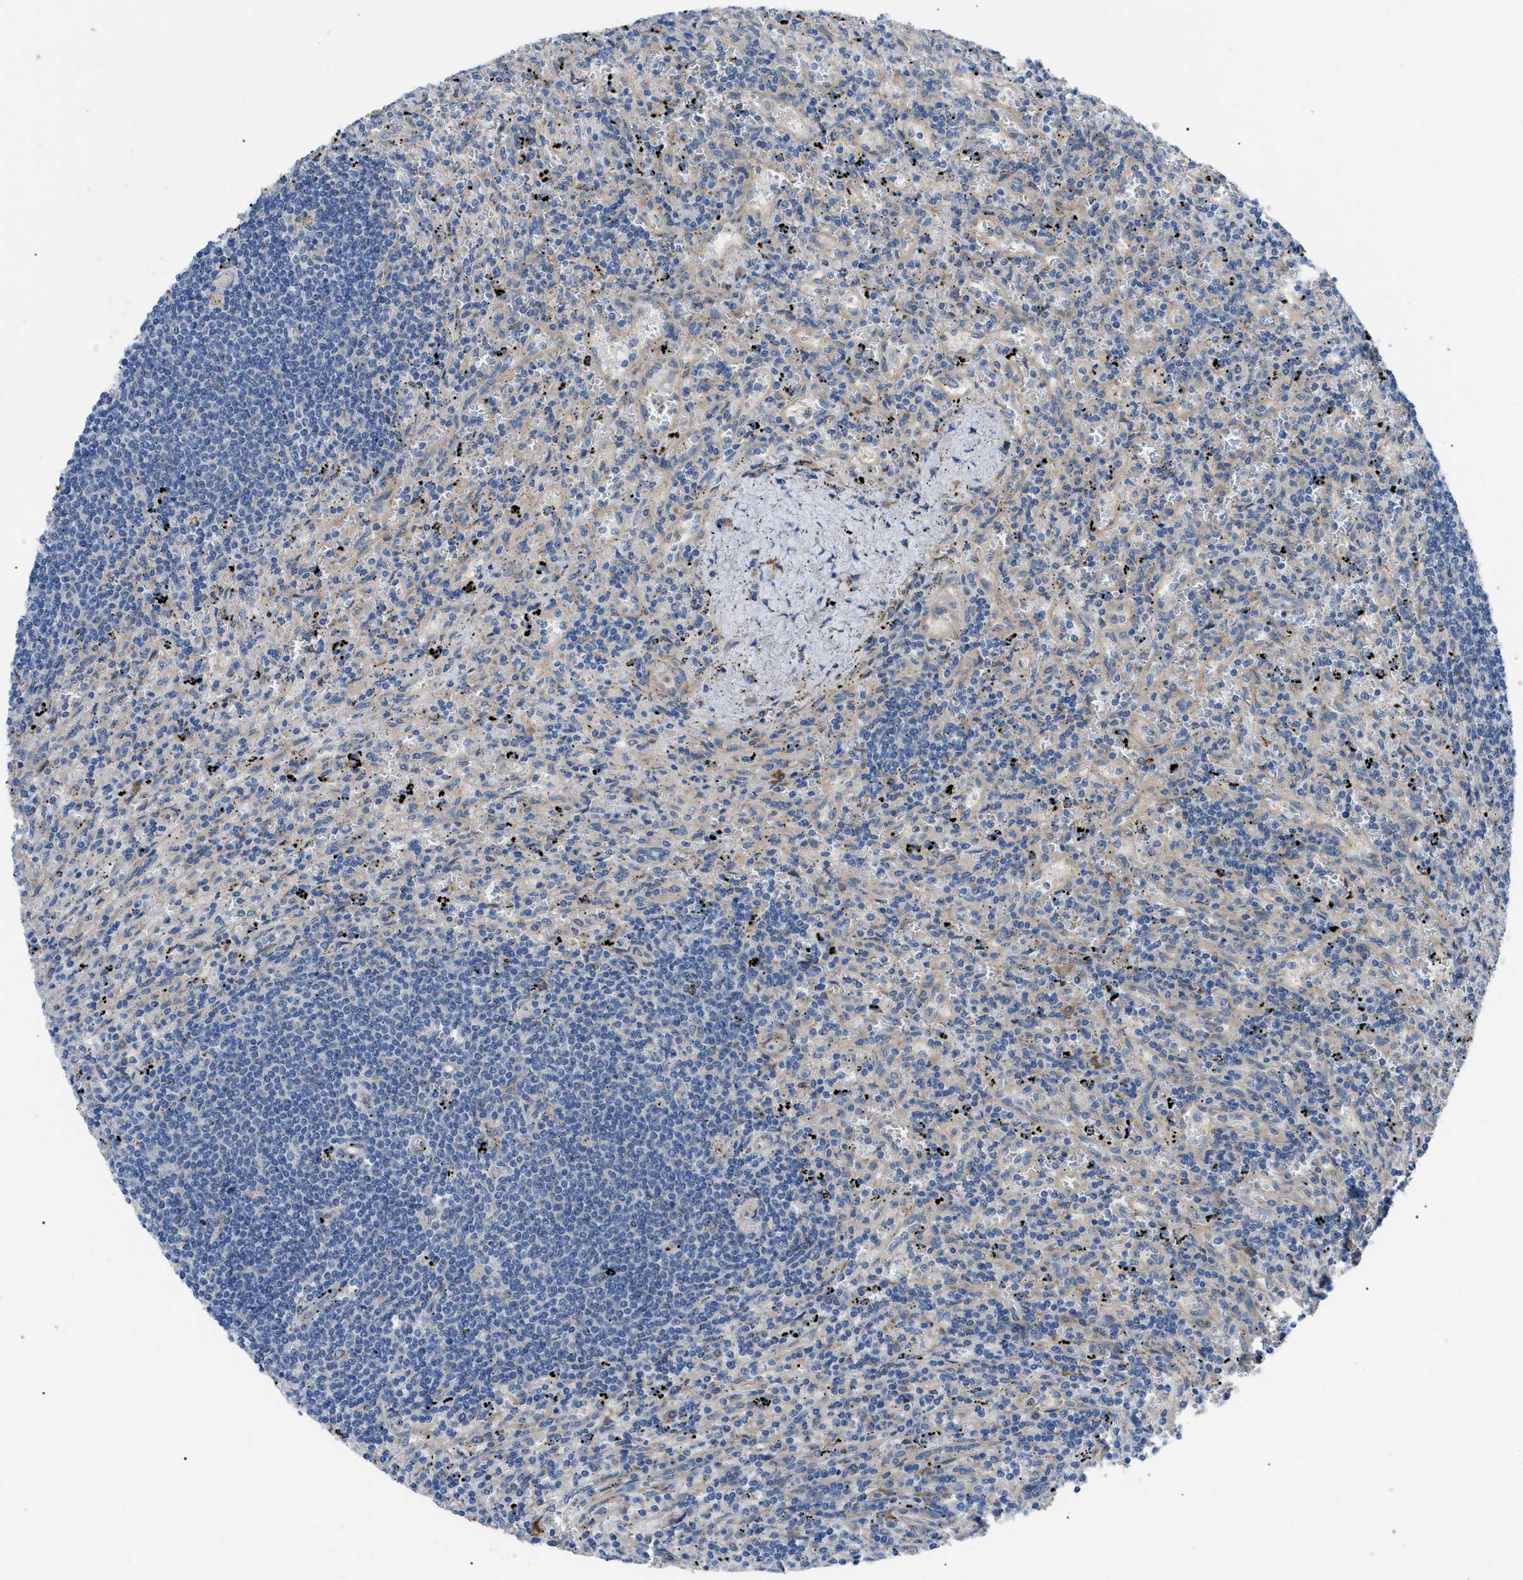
{"staining": {"intensity": "negative", "quantity": "none", "location": "none"}, "tissue": "lymphoma", "cell_type": "Tumor cells", "image_type": "cancer", "snomed": [{"axis": "morphology", "description": "Malignant lymphoma, non-Hodgkin's type, Low grade"}, {"axis": "topography", "description": "Spleen"}], "caption": "IHC of lymphoma reveals no staining in tumor cells. The staining is performed using DAB (3,3'-diaminobenzidine) brown chromogen with nuclei counter-stained in using hematoxylin.", "gene": "HSPB8", "patient": {"sex": "male", "age": 76}}